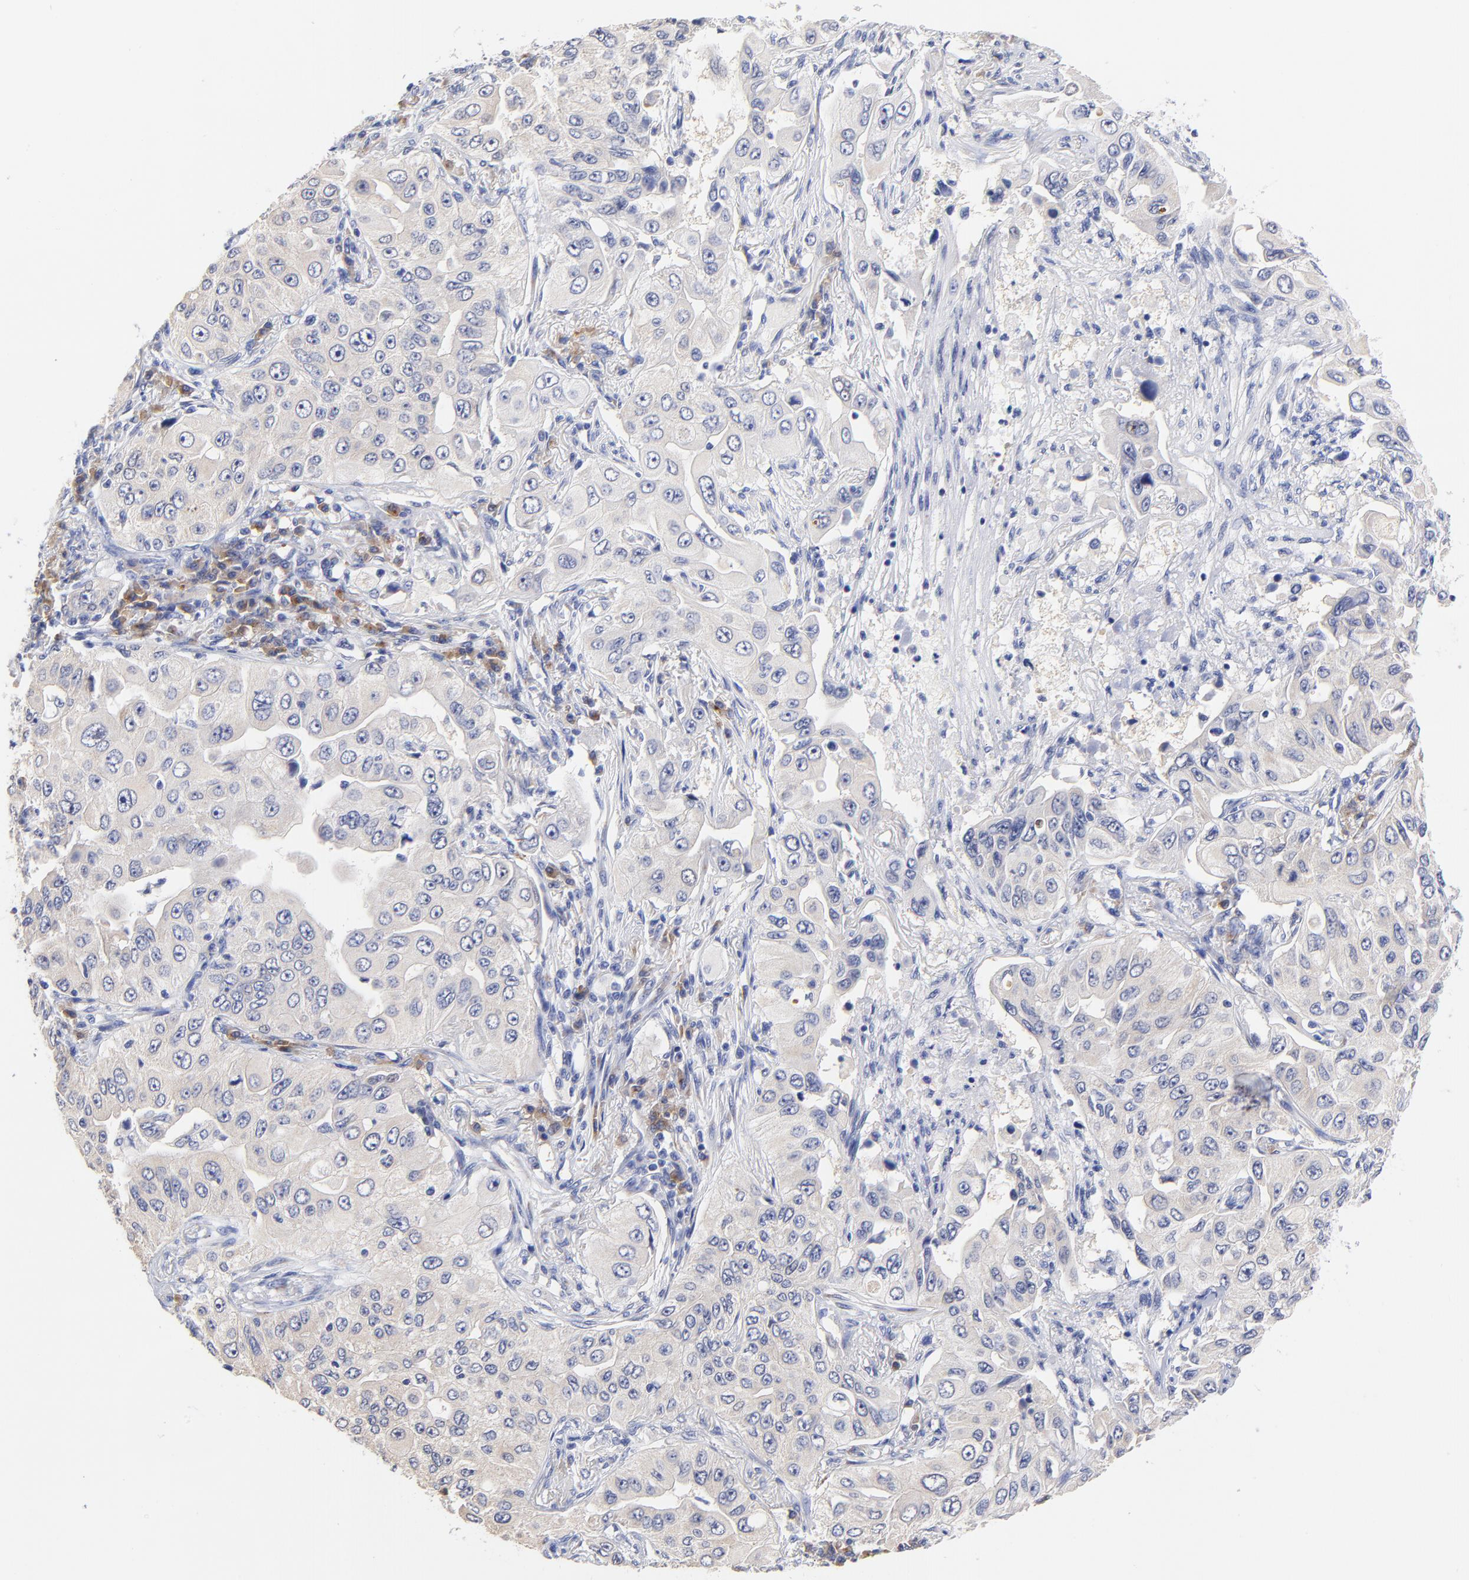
{"staining": {"intensity": "negative", "quantity": "none", "location": "none"}, "tissue": "lung cancer", "cell_type": "Tumor cells", "image_type": "cancer", "snomed": [{"axis": "morphology", "description": "Adenocarcinoma, NOS"}, {"axis": "topography", "description": "Lung"}], "caption": "Immunohistochemistry (IHC) image of adenocarcinoma (lung) stained for a protein (brown), which reveals no staining in tumor cells.", "gene": "LAX1", "patient": {"sex": "male", "age": 84}}